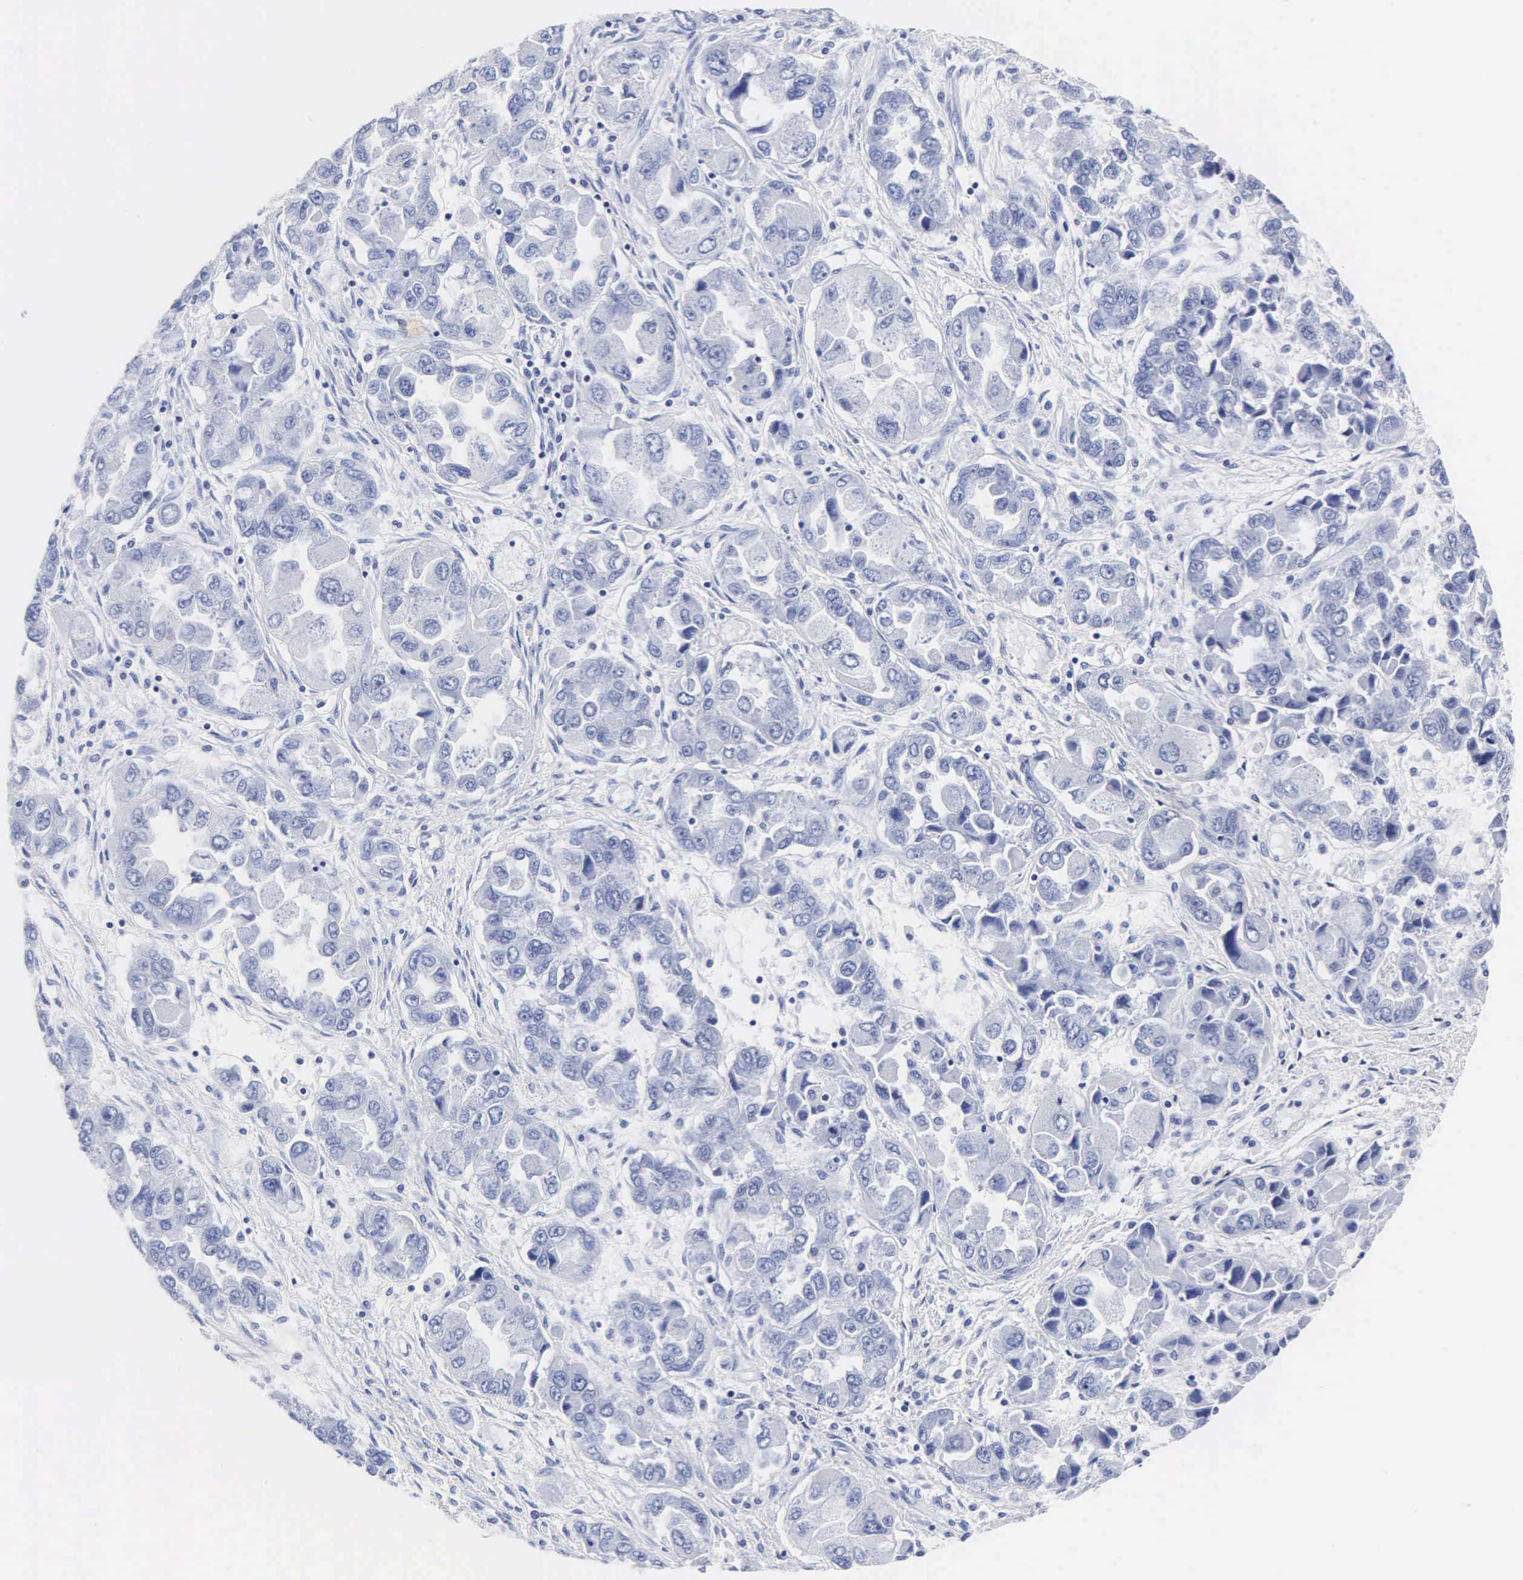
{"staining": {"intensity": "negative", "quantity": "none", "location": "none"}, "tissue": "ovarian cancer", "cell_type": "Tumor cells", "image_type": "cancer", "snomed": [{"axis": "morphology", "description": "Cystadenocarcinoma, serous, NOS"}, {"axis": "topography", "description": "Ovary"}], "caption": "IHC of human ovarian cancer reveals no positivity in tumor cells.", "gene": "MB", "patient": {"sex": "female", "age": 84}}